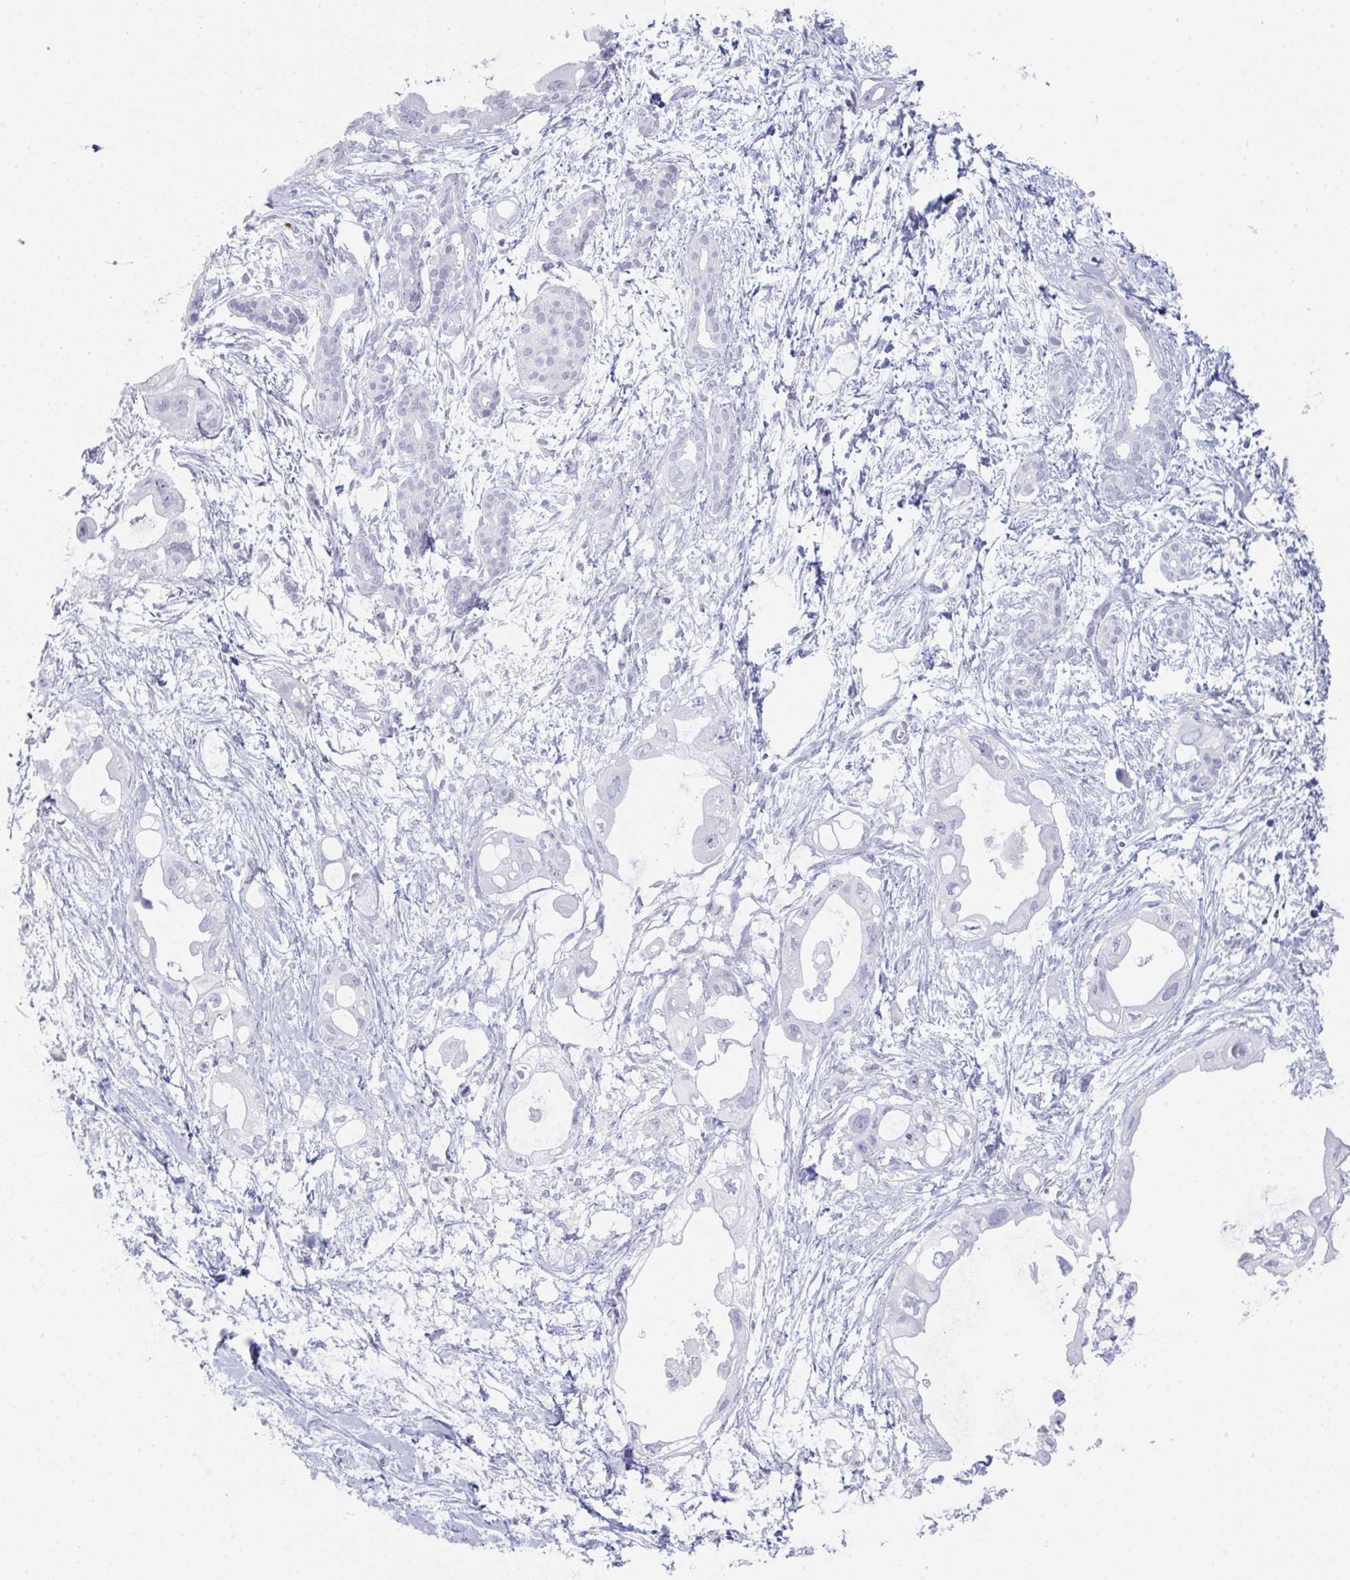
{"staining": {"intensity": "negative", "quantity": "none", "location": "none"}, "tissue": "pancreatic cancer", "cell_type": "Tumor cells", "image_type": "cancer", "snomed": [{"axis": "morphology", "description": "Adenocarcinoma, NOS"}, {"axis": "topography", "description": "Pancreas"}], "caption": "Immunohistochemistry micrograph of neoplastic tissue: pancreatic adenocarcinoma stained with DAB (3,3'-diaminobenzidine) exhibits no significant protein positivity in tumor cells.", "gene": "RUBCN", "patient": {"sex": "male", "age": 61}}